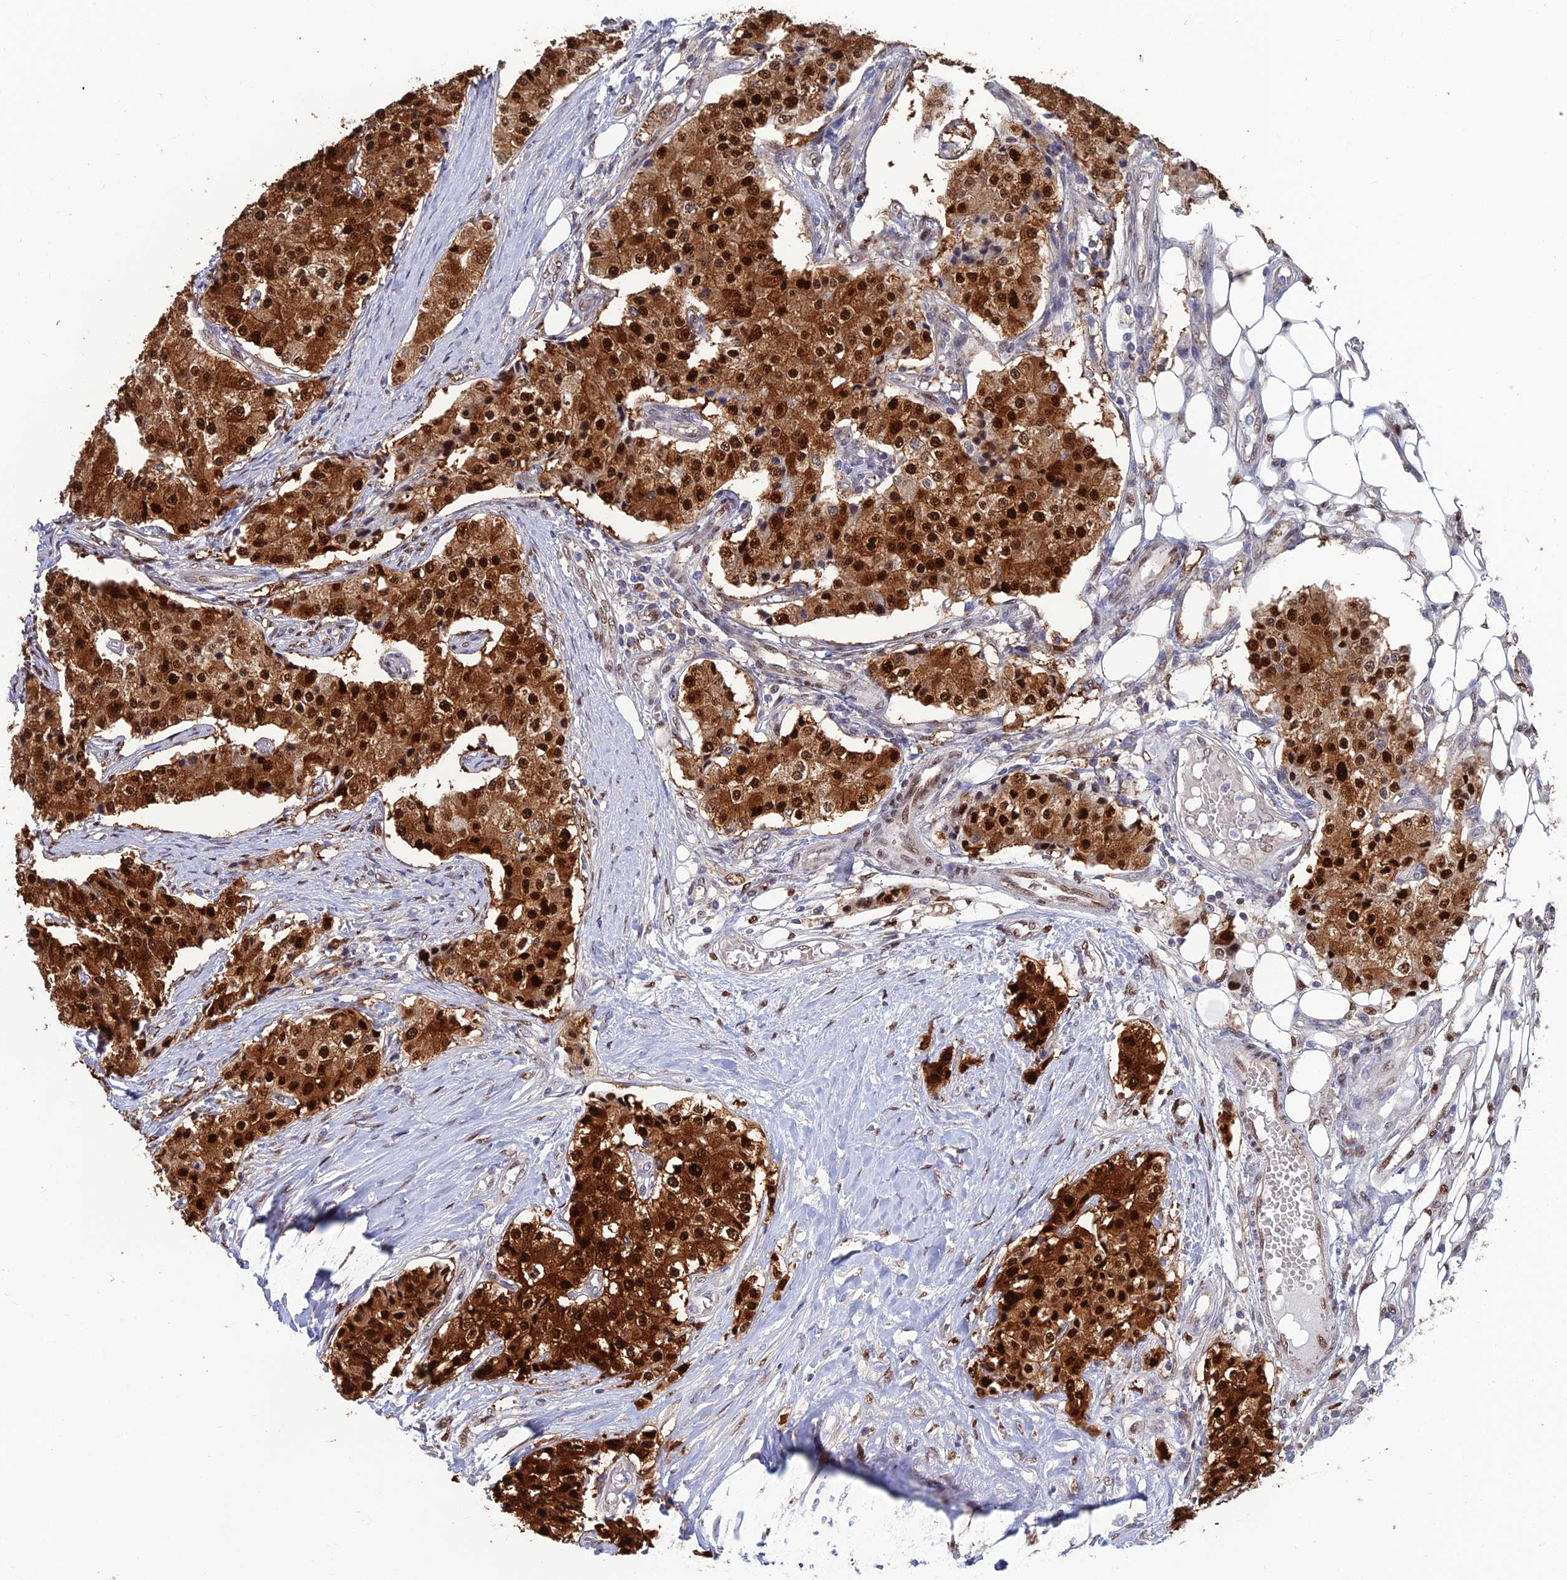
{"staining": {"intensity": "strong", "quantity": ">75%", "location": "cytoplasmic/membranous,nuclear"}, "tissue": "carcinoid", "cell_type": "Tumor cells", "image_type": "cancer", "snomed": [{"axis": "morphology", "description": "Carcinoid, malignant, NOS"}, {"axis": "topography", "description": "Colon"}], "caption": "Protein staining by immunohistochemistry (IHC) exhibits strong cytoplasmic/membranous and nuclear staining in approximately >75% of tumor cells in carcinoid.", "gene": "DNPEP", "patient": {"sex": "female", "age": 52}}